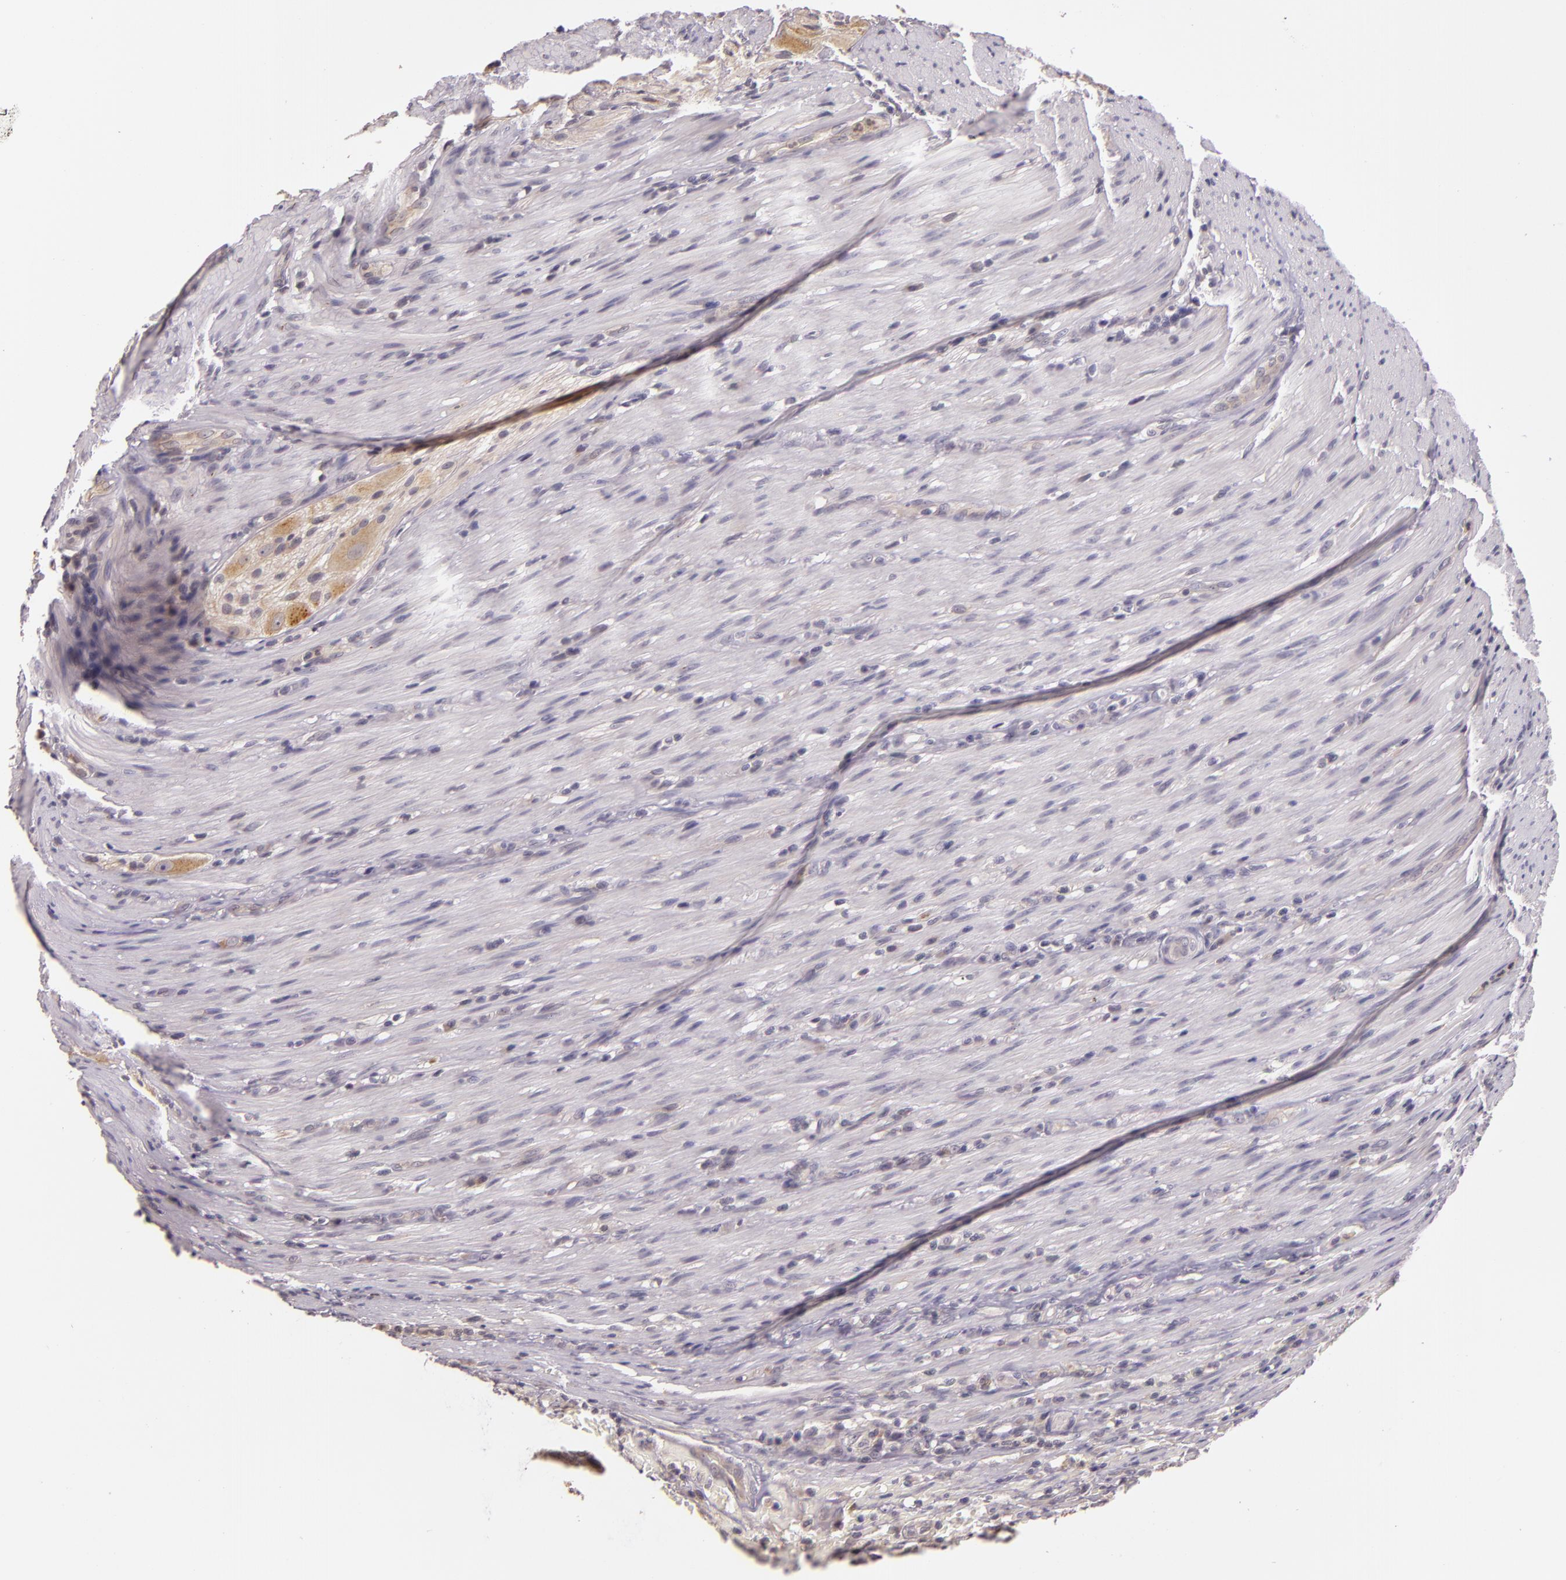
{"staining": {"intensity": "moderate", "quantity": ">75%", "location": "cytoplasmic/membranous"}, "tissue": "colorectal cancer", "cell_type": "Tumor cells", "image_type": "cancer", "snomed": [{"axis": "morphology", "description": "Adenocarcinoma, NOS"}, {"axis": "topography", "description": "Colon"}], "caption": "Moderate cytoplasmic/membranous expression is identified in about >75% of tumor cells in colorectal cancer.", "gene": "ARMH4", "patient": {"sex": "male", "age": 54}}